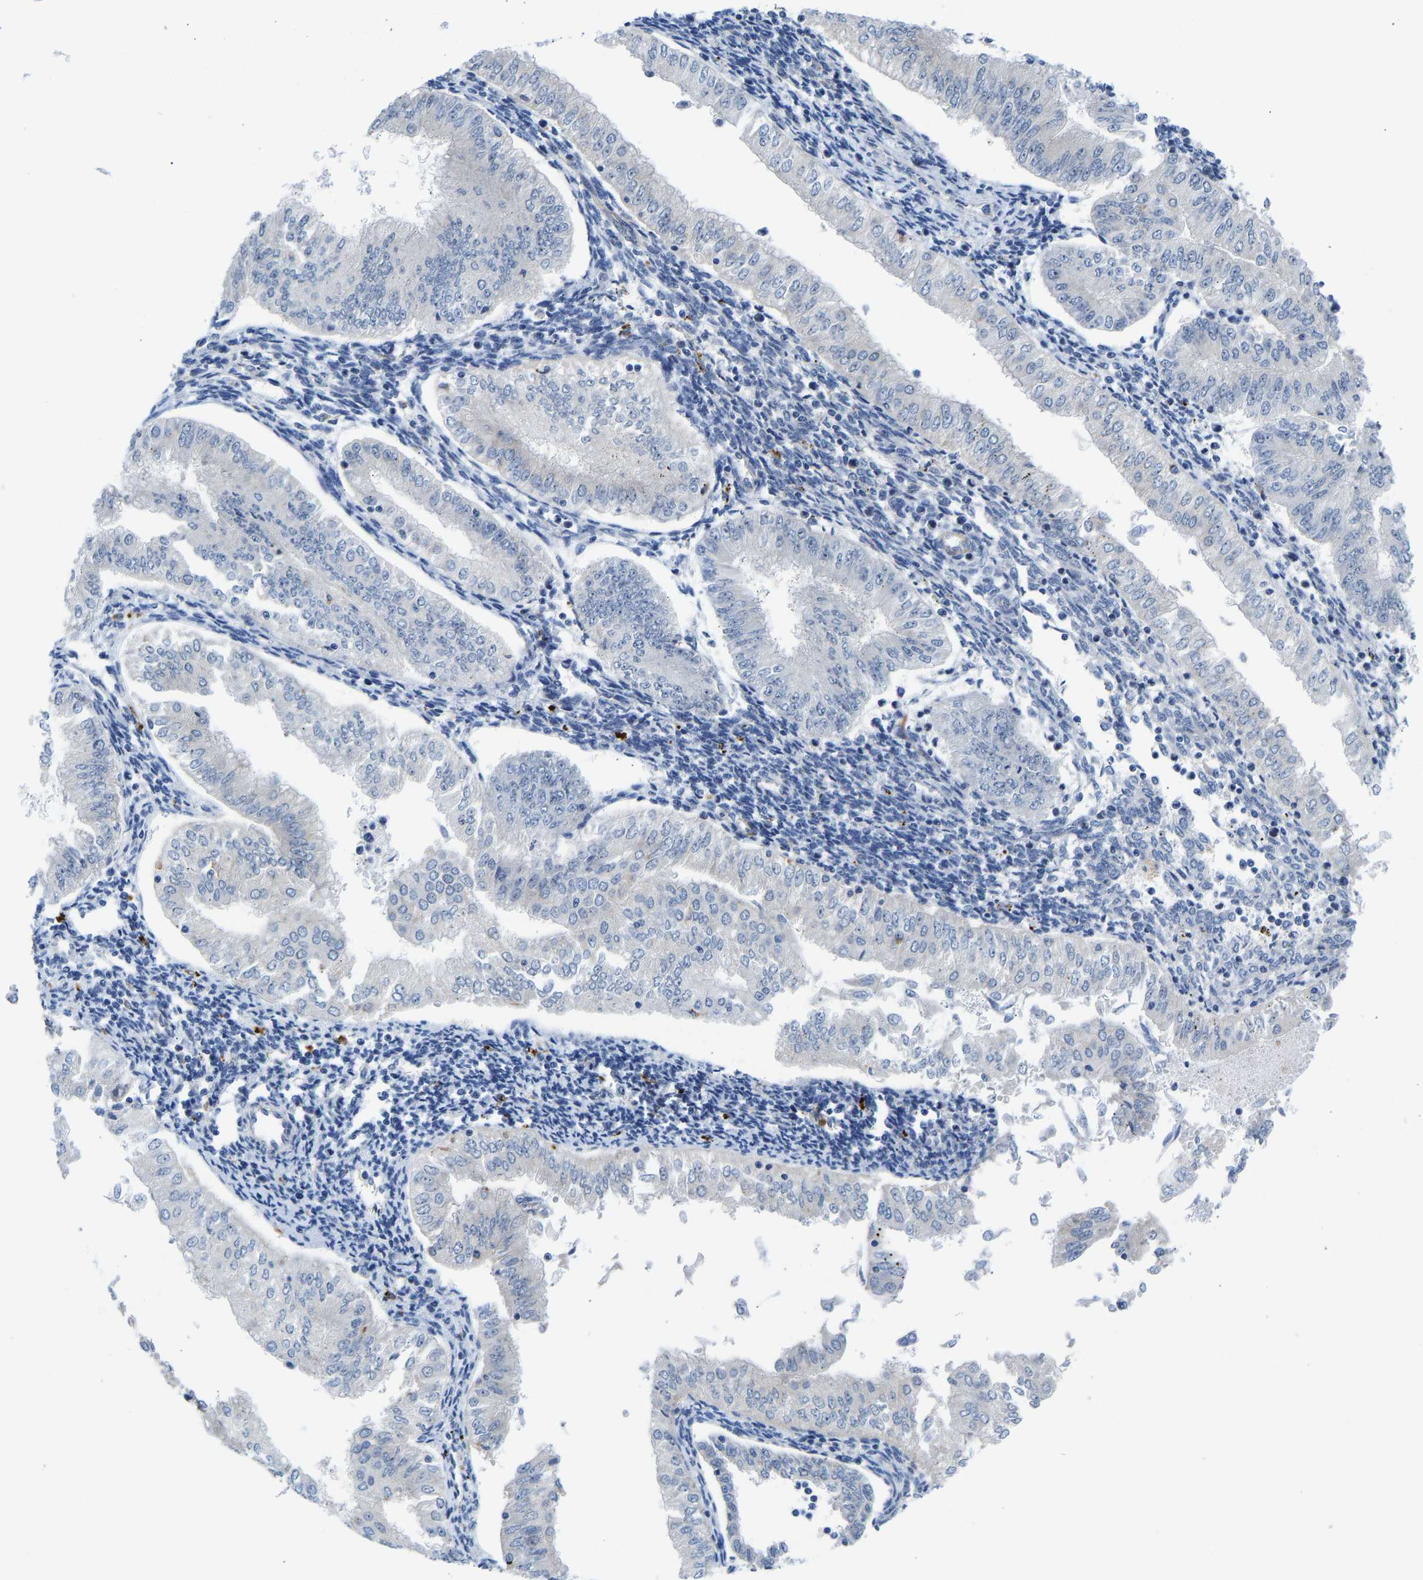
{"staining": {"intensity": "negative", "quantity": "none", "location": "none"}, "tissue": "endometrial cancer", "cell_type": "Tumor cells", "image_type": "cancer", "snomed": [{"axis": "morphology", "description": "Normal tissue, NOS"}, {"axis": "morphology", "description": "Adenocarcinoma, NOS"}, {"axis": "topography", "description": "Endometrium"}], "caption": "This is an immunohistochemistry (IHC) histopathology image of human endometrial cancer. There is no positivity in tumor cells.", "gene": "RESF1", "patient": {"sex": "female", "age": 53}}